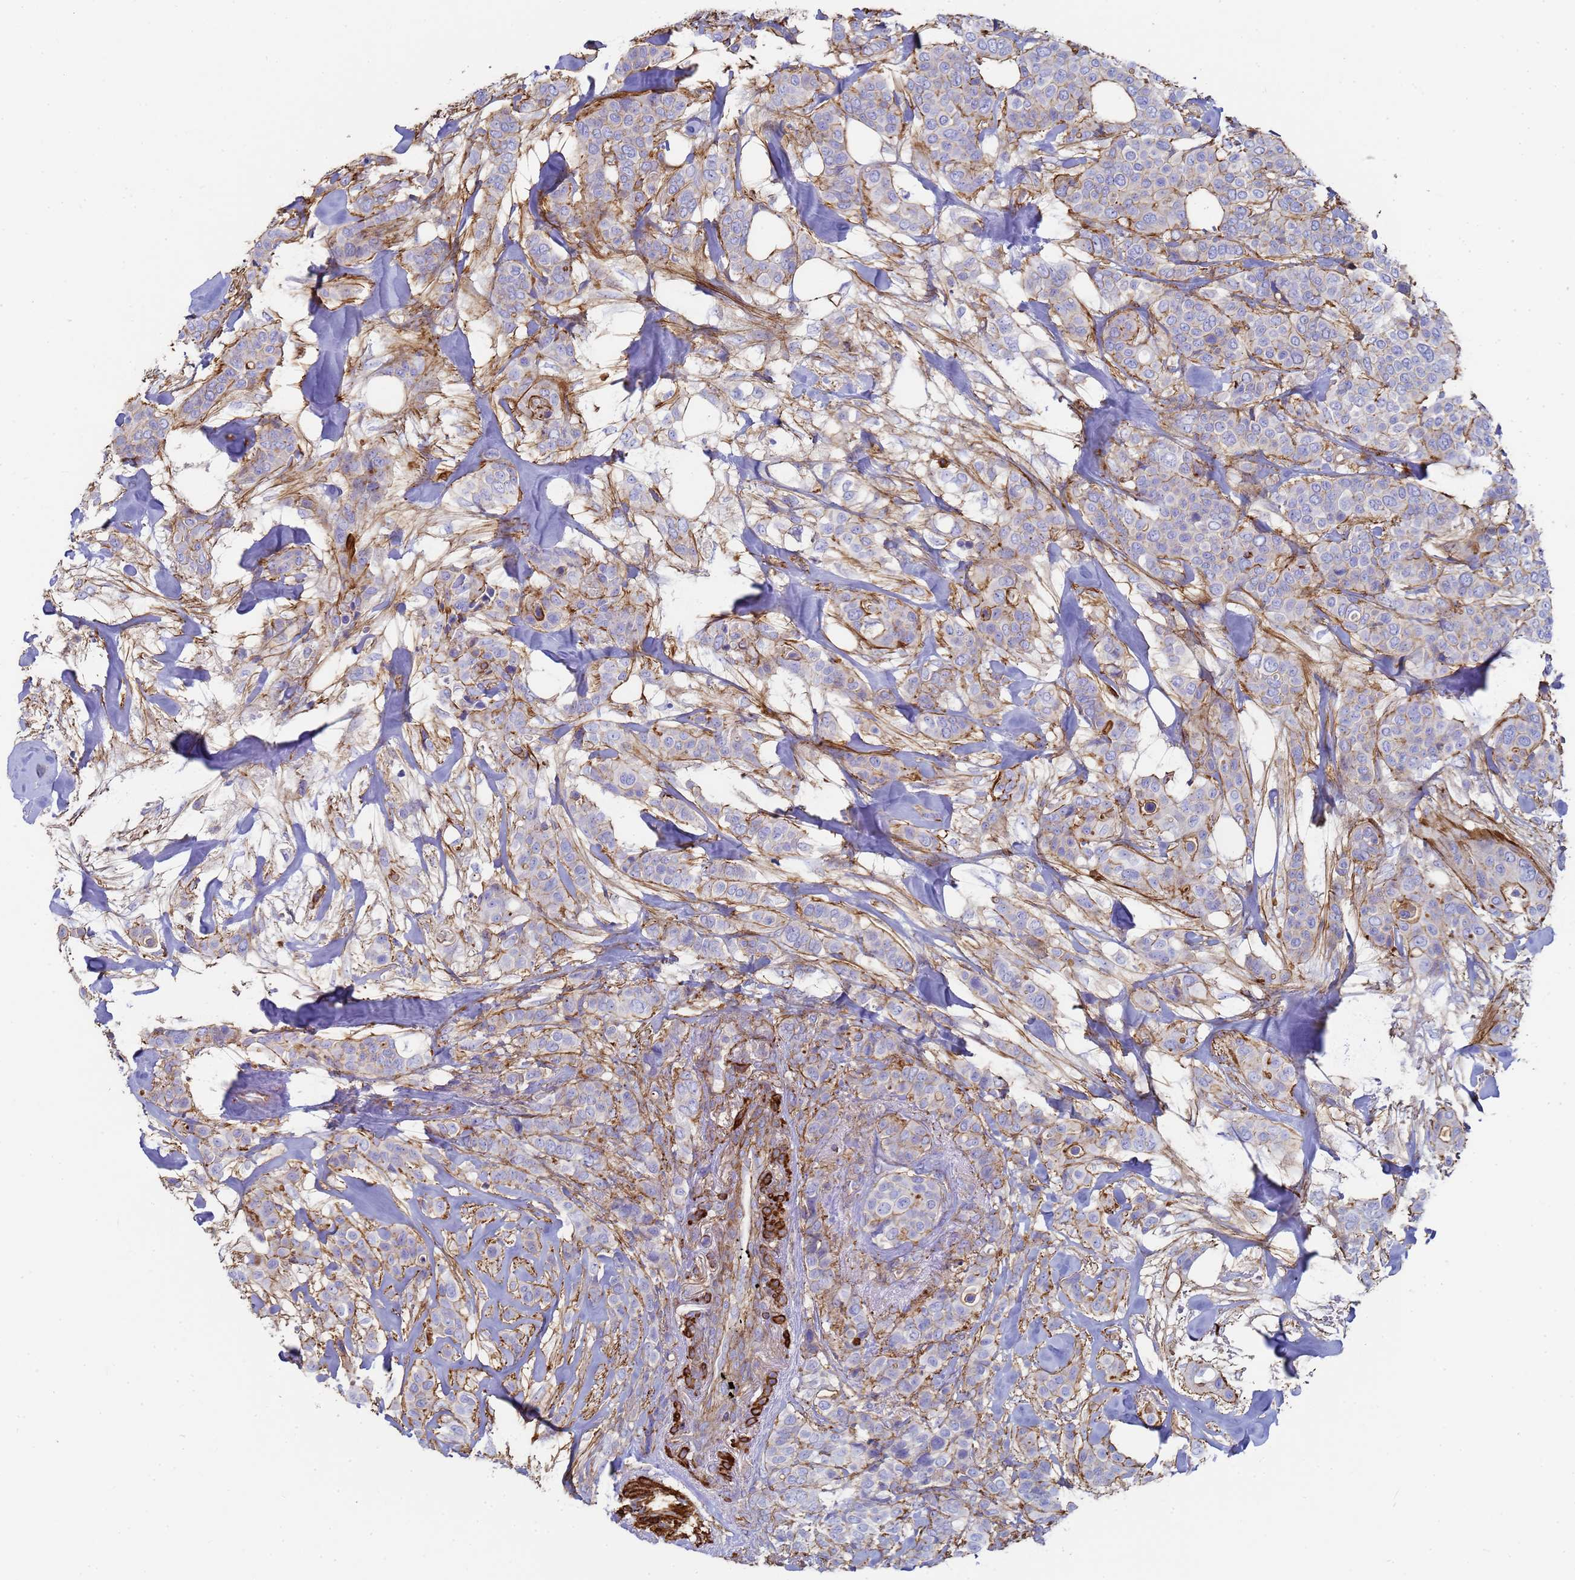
{"staining": {"intensity": "moderate", "quantity": "<25%", "location": "cytoplasmic/membranous"}, "tissue": "breast cancer", "cell_type": "Tumor cells", "image_type": "cancer", "snomed": [{"axis": "morphology", "description": "Lobular carcinoma"}, {"axis": "topography", "description": "Breast"}], "caption": "The micrograph exhibits a brown stain indicating the presence of a protein in the cytoplasmic/membranous of tumor cells in breast cancer (lobular carcinoma). The staining was performed using DAB (3,3'-diaminobenzidine) to visualize the protein expression in brown, while the nuclei were stained in blue with hematoxylin (Magnification: 20x).", "gene": "ACTB", "patient": {"sex": "female", "age": 51}}